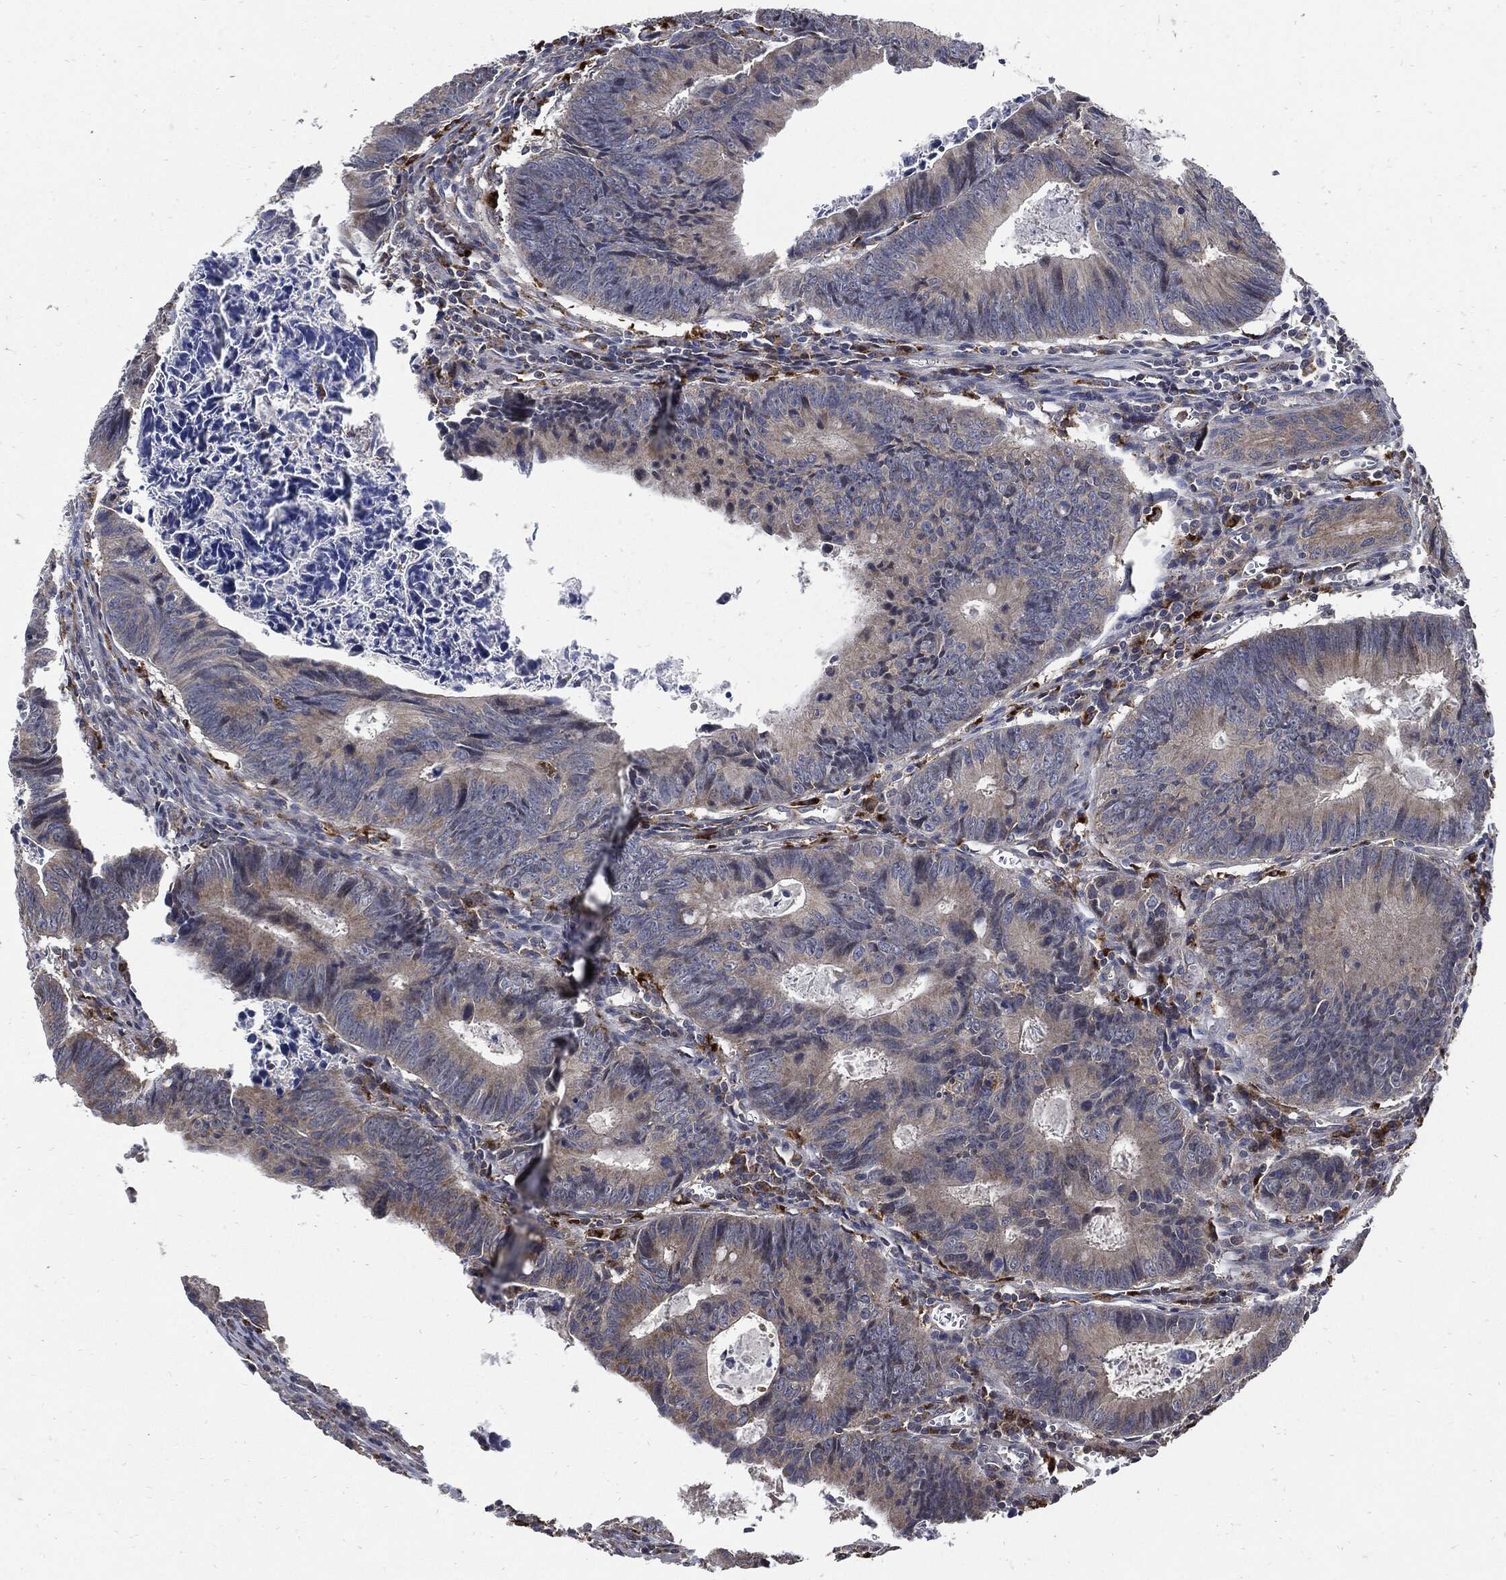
{"staining": {"intensity": "negative", "quantity": "none", "location": "none"}, "tissue": "colorectal cancer", "cell_type": "Tumor cells", "image_type": "cancer", "snomed": [{"axis": "morphology", "description": "Adenocarcinoma, NOS"}, {"axis": "topography", "description": "Colon"}], "caption": "IHC image of neoplastic tissue: human colorectal adenocarcinoma stained with DAB (3,3'-diaminobenzidine) displays no significant protein staining in tumor cells.", "gene": "SLC31A2", "patient": {"sex": "female", "age": 87}}